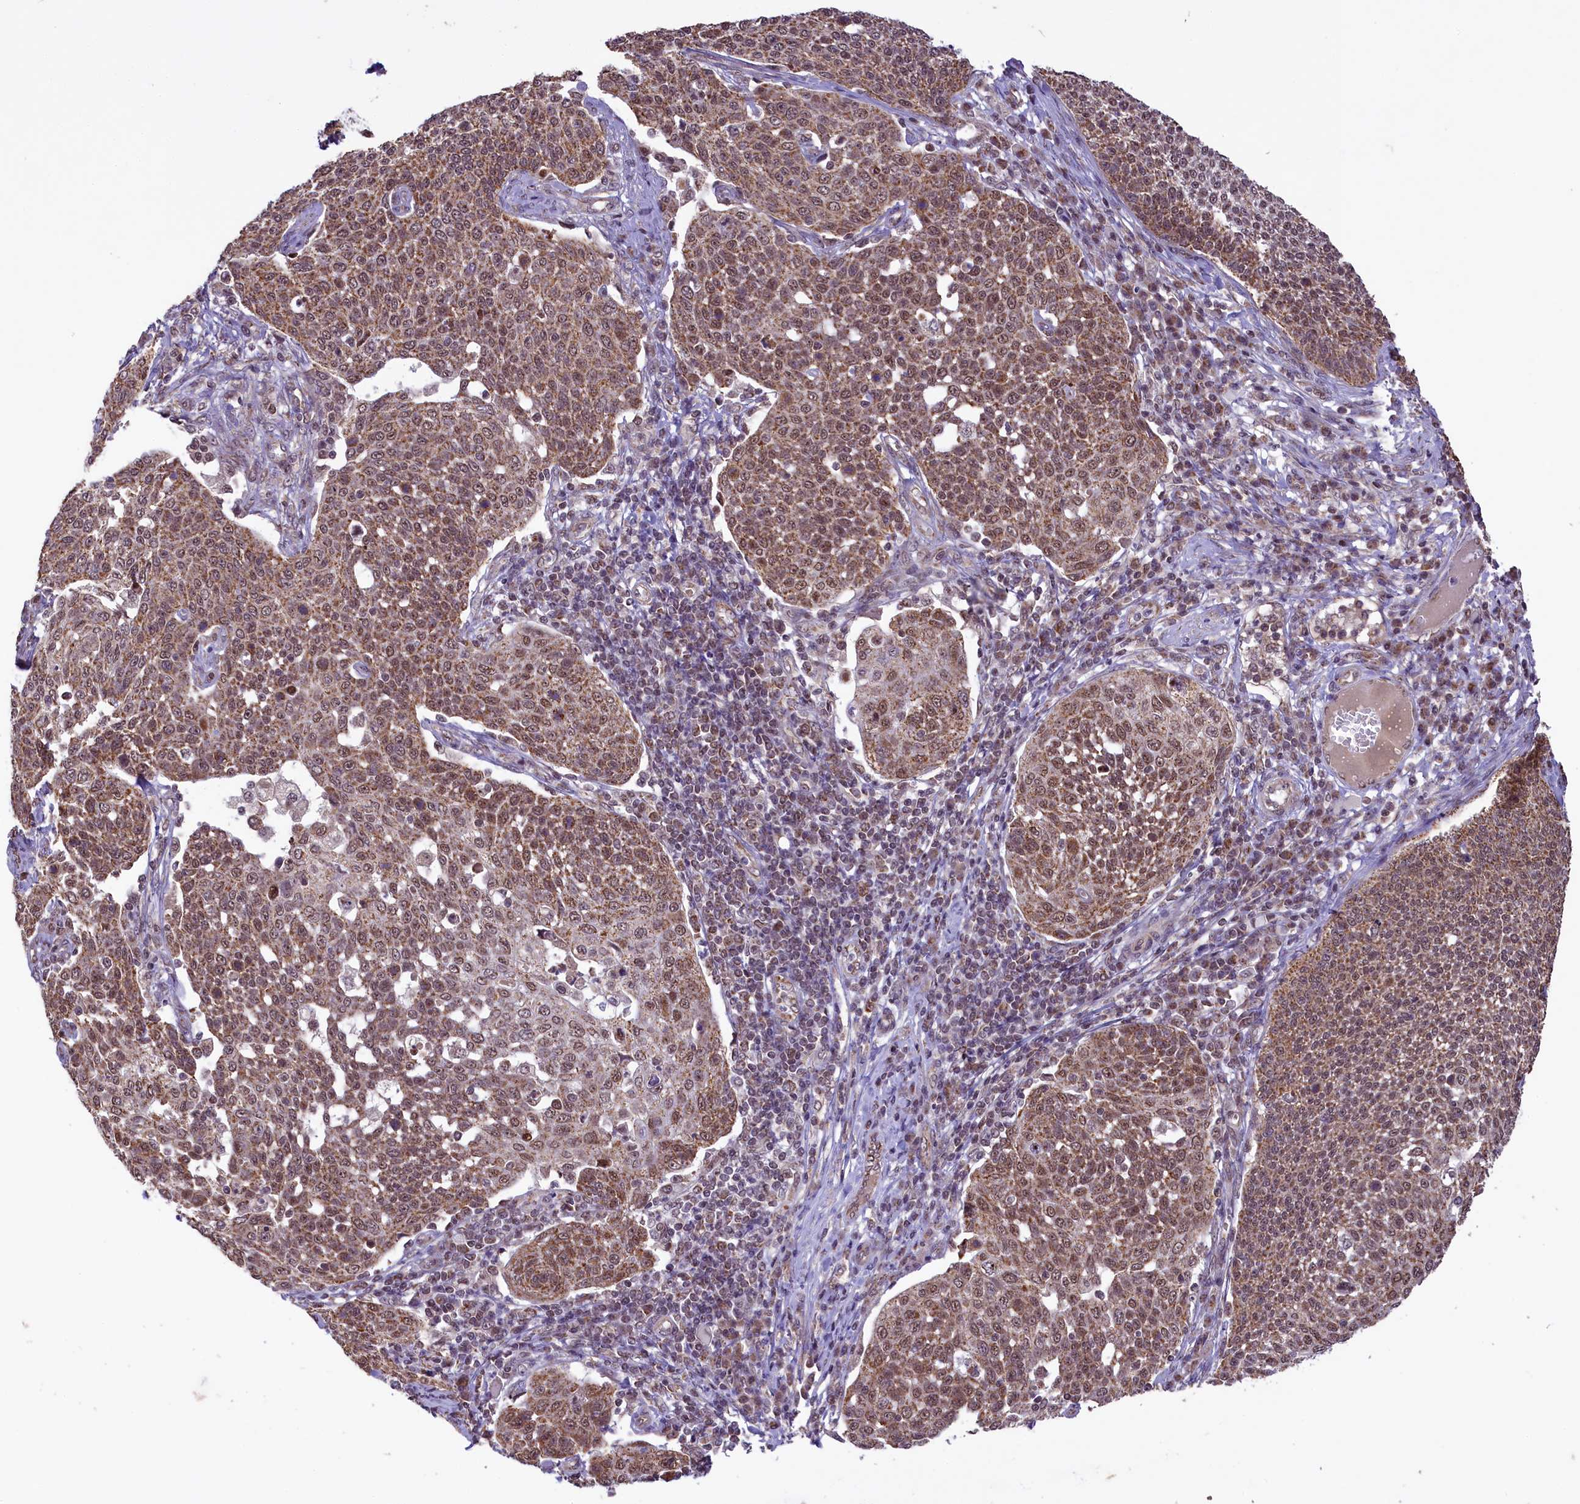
{"staining": {"intensity": "moderate", "quantity": ">75%", "location": "cytoplasmic/membranous,nuclear"}, "tissue": "cervical cancer", "cell_type": "Tumor cells", "image_type": "cancer", "snomed": [{"axis": "morphology", "description": "Squamous cell carcinoma, NOS"}, {"axis": "topography", "description": "Cervix"}], "caption": "The image shows a brown stain indicating the presence of a protein in the cytoplasmic/membranous and nuclear of tumor cells in squamous cell carcinoma (cervical).", "gene": "PAF1", "patient": {"sex": "female", "age": 34}}